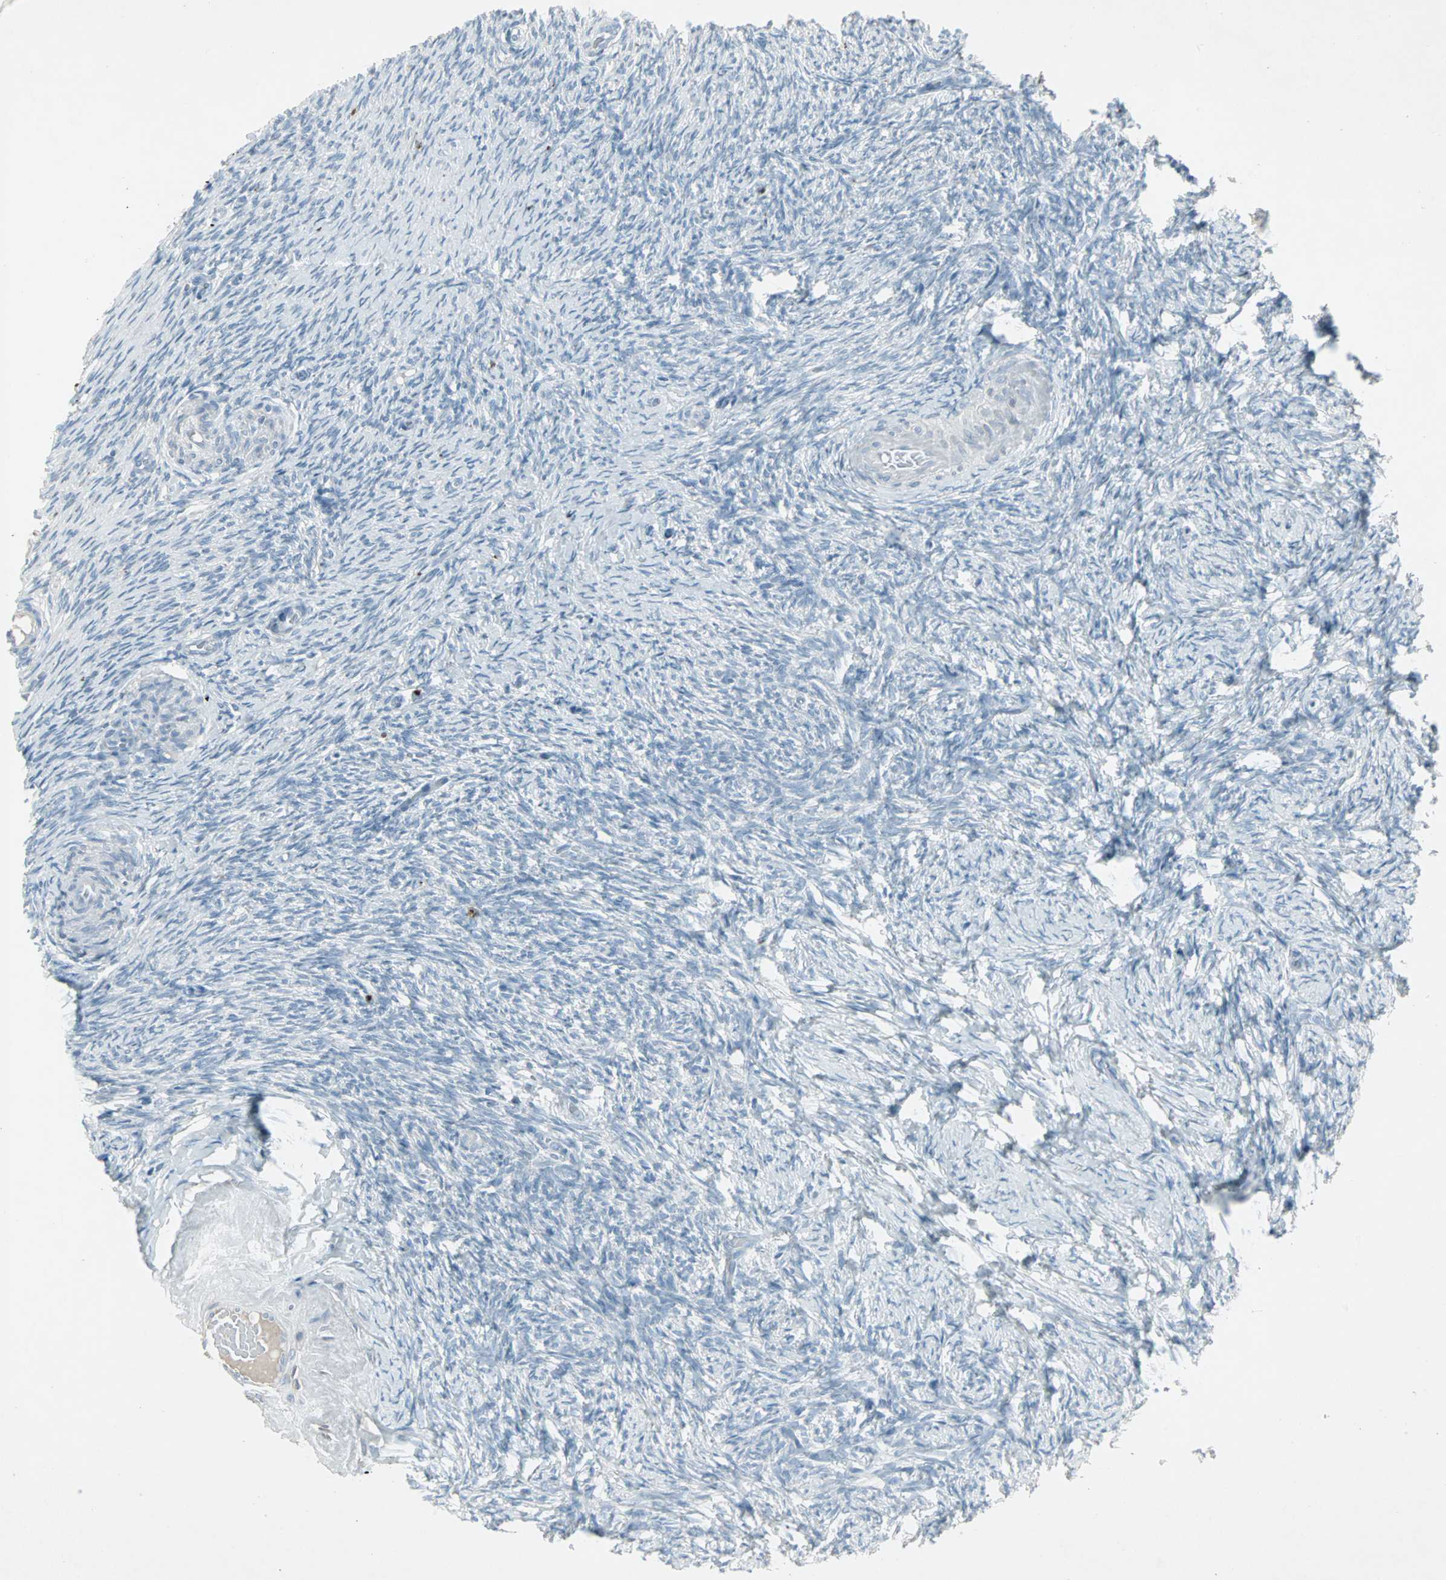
{"staining": {"intensity": "negative", "quantity": "none", "location": "none"}, "tissue": "ovary", "cell_type": "Ovarian stroma cells", "image_type": "normal", "snomed": [{"axis": "morphology", "description": "Normal tissue, NOS"}, {"axis": "topography", "description": "Ovary"}], "caption": "An IHC image of benign ovary is shown. There is no staining in ovarian stroma cells of ovary.", "gene": "LANCL3", "patient": {"sex": "female", "age": 60}}